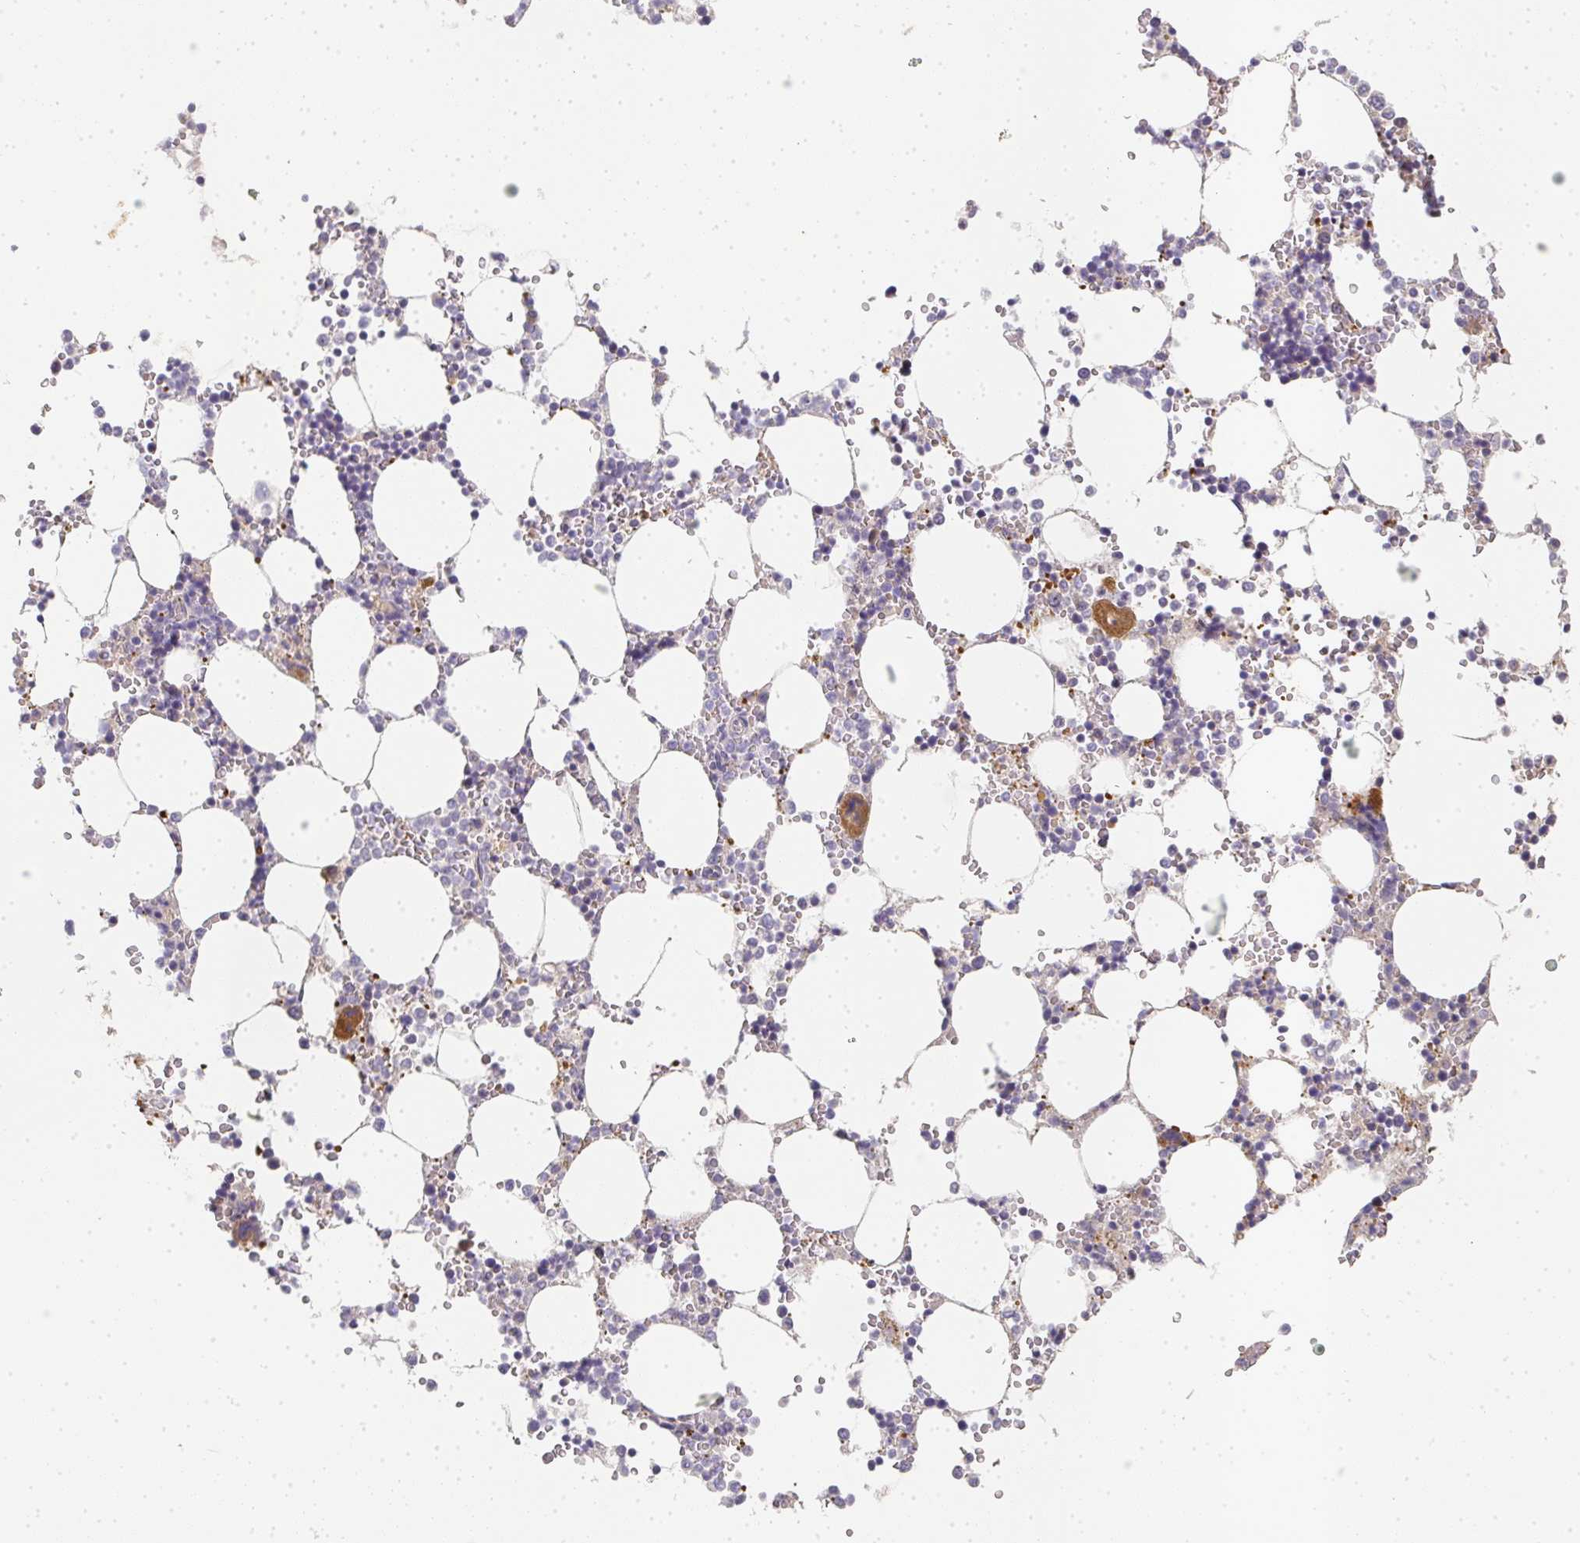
{"staining": {"intensity": "moderate", "quantity": "<25%", "location": "cytoplasmic/membranous"}, "tissue": "bone marrow", "cell_type": "Hematopoietic cells", "image_type": "normal", "snomed": [{"axis": "morphology", "description": "Normal tissue, NOS"}, {"axis": "topography", "description": "Bone marrow"}], "caption": "Immunohistochemistry (IHC) micrograph of benign bone marrow stained for a protein (brown), which exhibits low levels of moderate cytoplasmic/membranous expression in approximately <25% of hematopoietic cells.", "gene": "SLC35B3", "patient": {"sex": "male", "age": 64}}